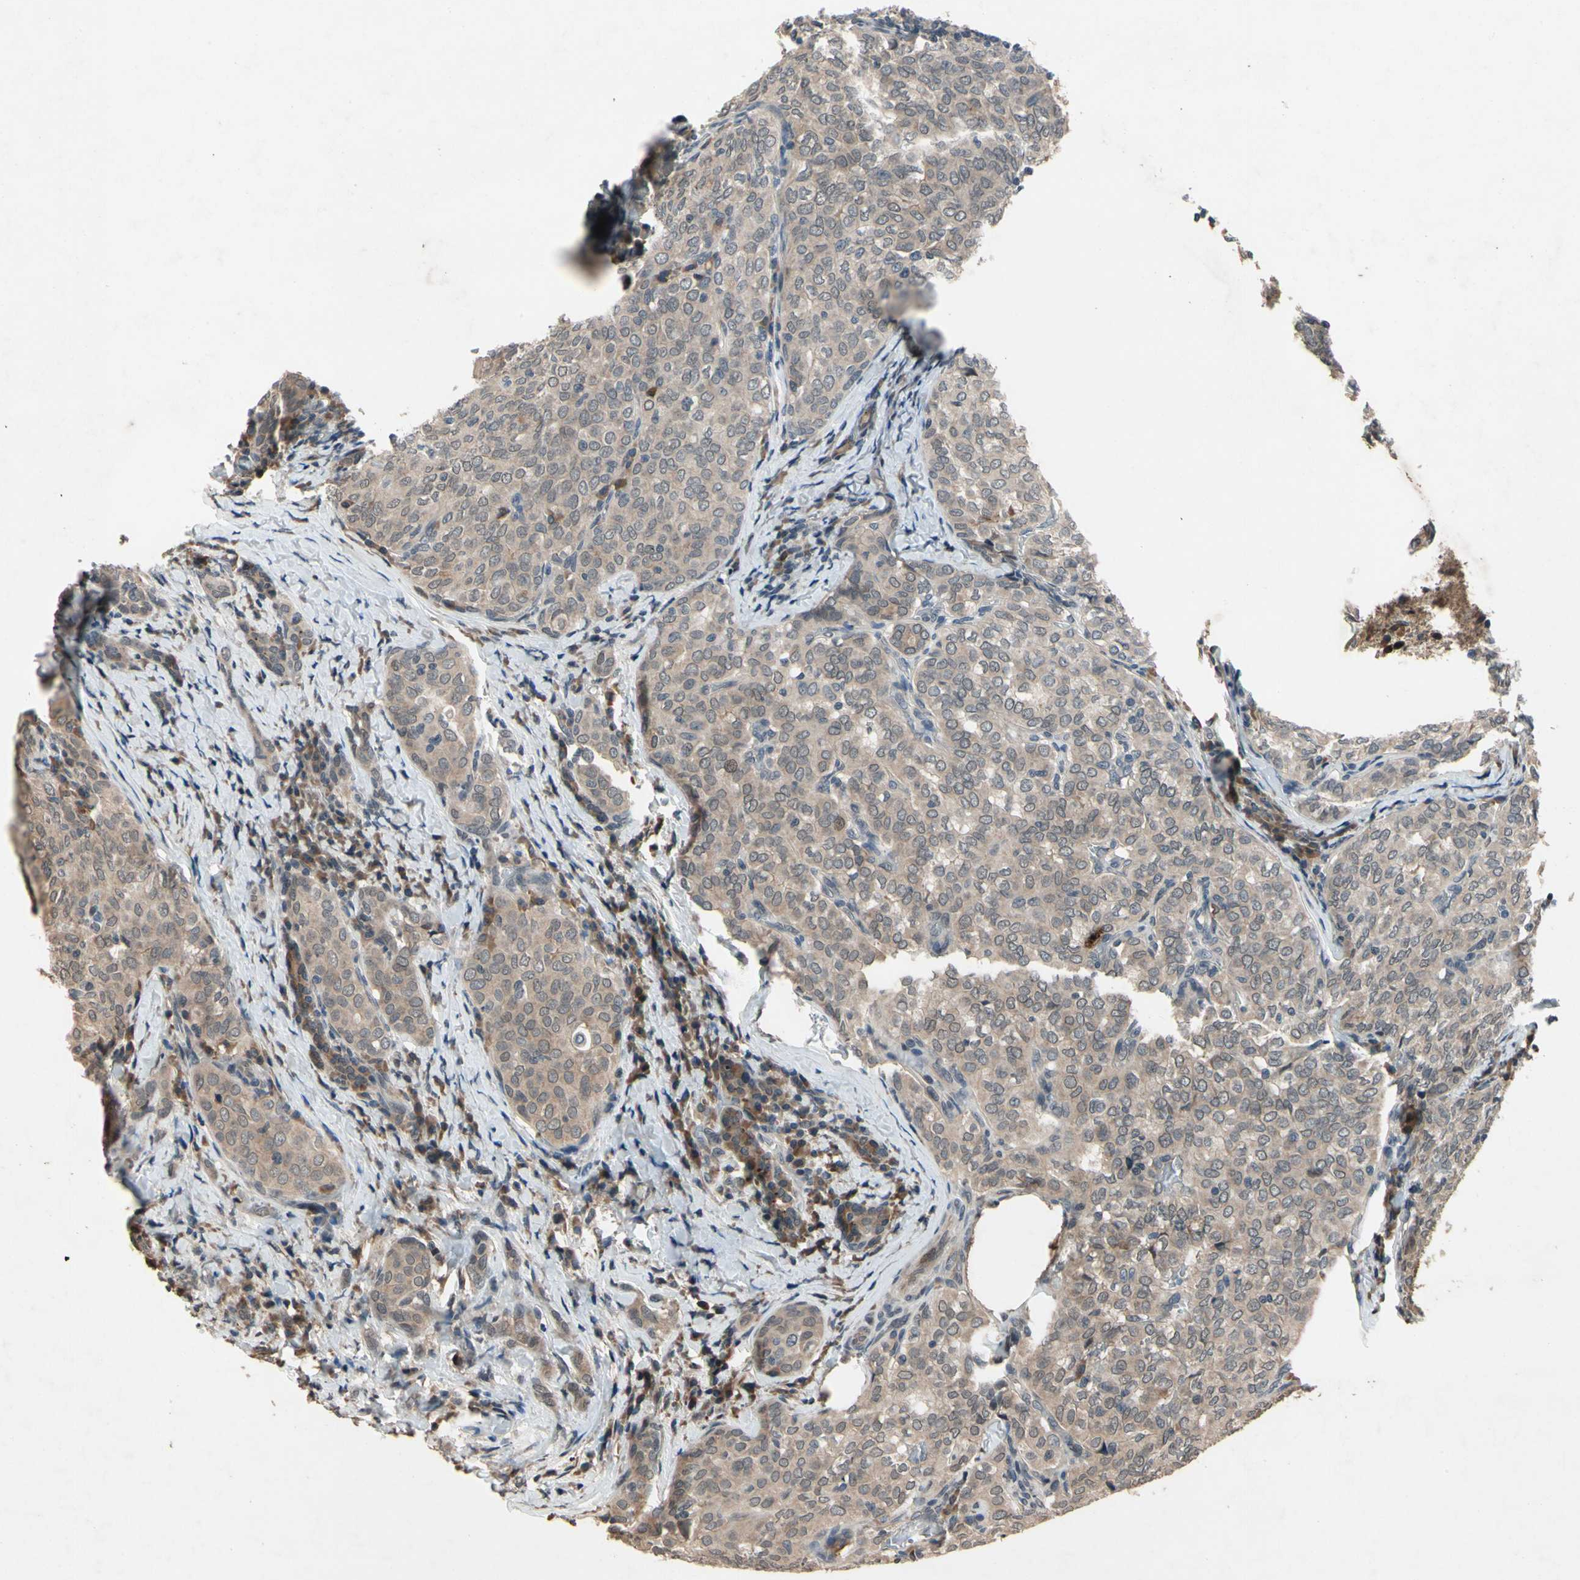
{"staining": {"intensity": "weak", "quantity": ">75%", "location": "cytoplasmic/membranous,nuclear"}, "tissue": "thyroid cancer", "cell_type": "Tumor cells", "image_type": "cancer", "snomed": [{"axis": "morphology", "description": "Normal tissue, NOS"}, {"axis": "morphology", "description": "Papillary adenocarcinoma, NOS"}, {"axis": "topography", "description": "Thyroid gland"}], "caption": "This image shows IHC staining of thyroid papillary adenocarcinoma, with low weak cytoplasmic/membranous and nuclear staining in about >75% of tumor cells.", "gene": "DPY19L3", "patient": {"sex": "female", "age": 30}}